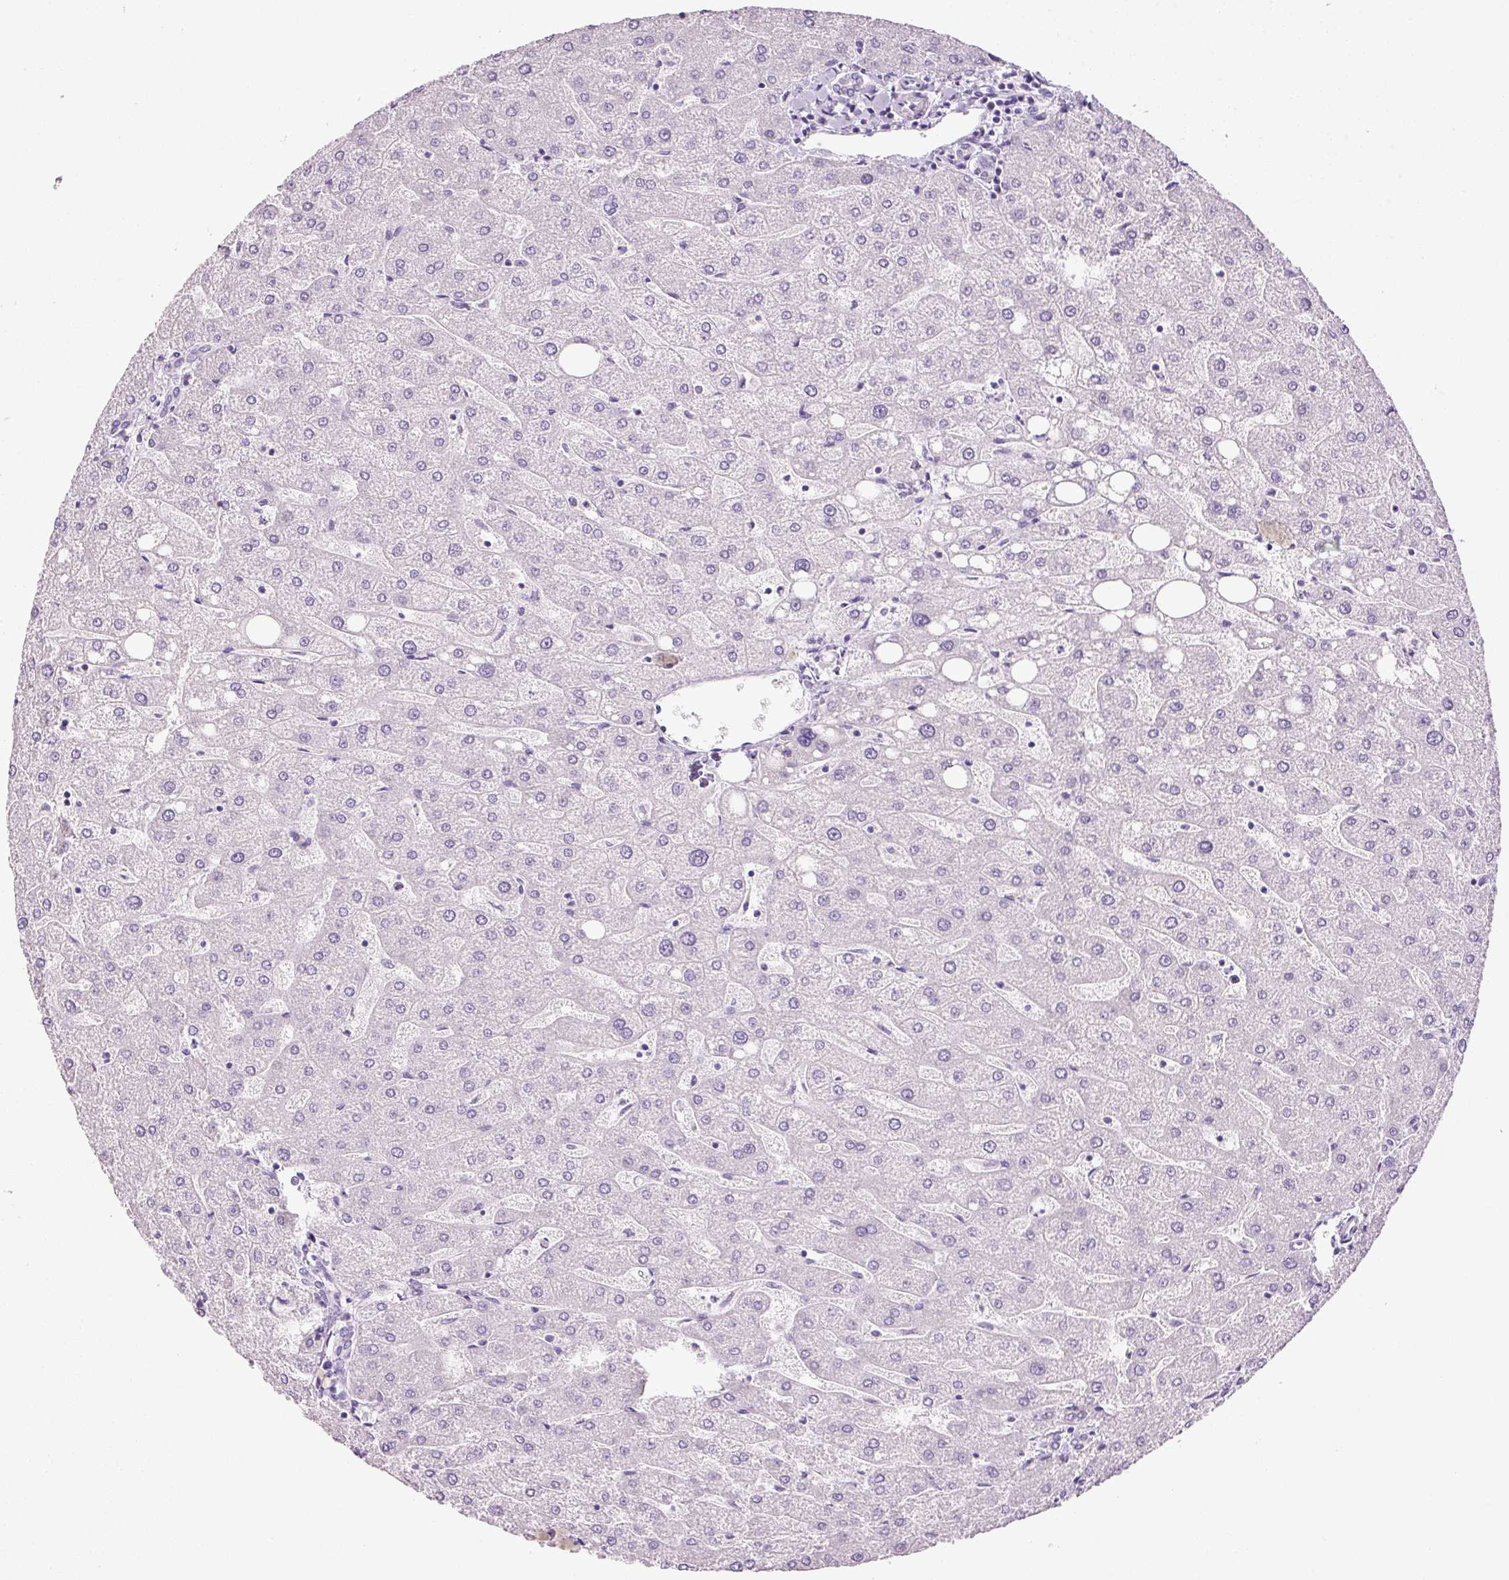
{"staining": {"intensity": "negative", "quantity": "none", "location": "none"}, "tissue": "liver", "cell_type": "Cholangiocytes", "image_type": "normal", "snomed": [{"axis": "morphology", "description": "Normal tissue, NOS"}, {"axis": "topography", "description": "Liver"}], "caption": "The immunohistochemistry (IHC) photomicrograph has no significant positivity in cholangiocytes of liver.", "gene": "ANKRD20A1", "patient": {"sex": "male", "age": 67}}